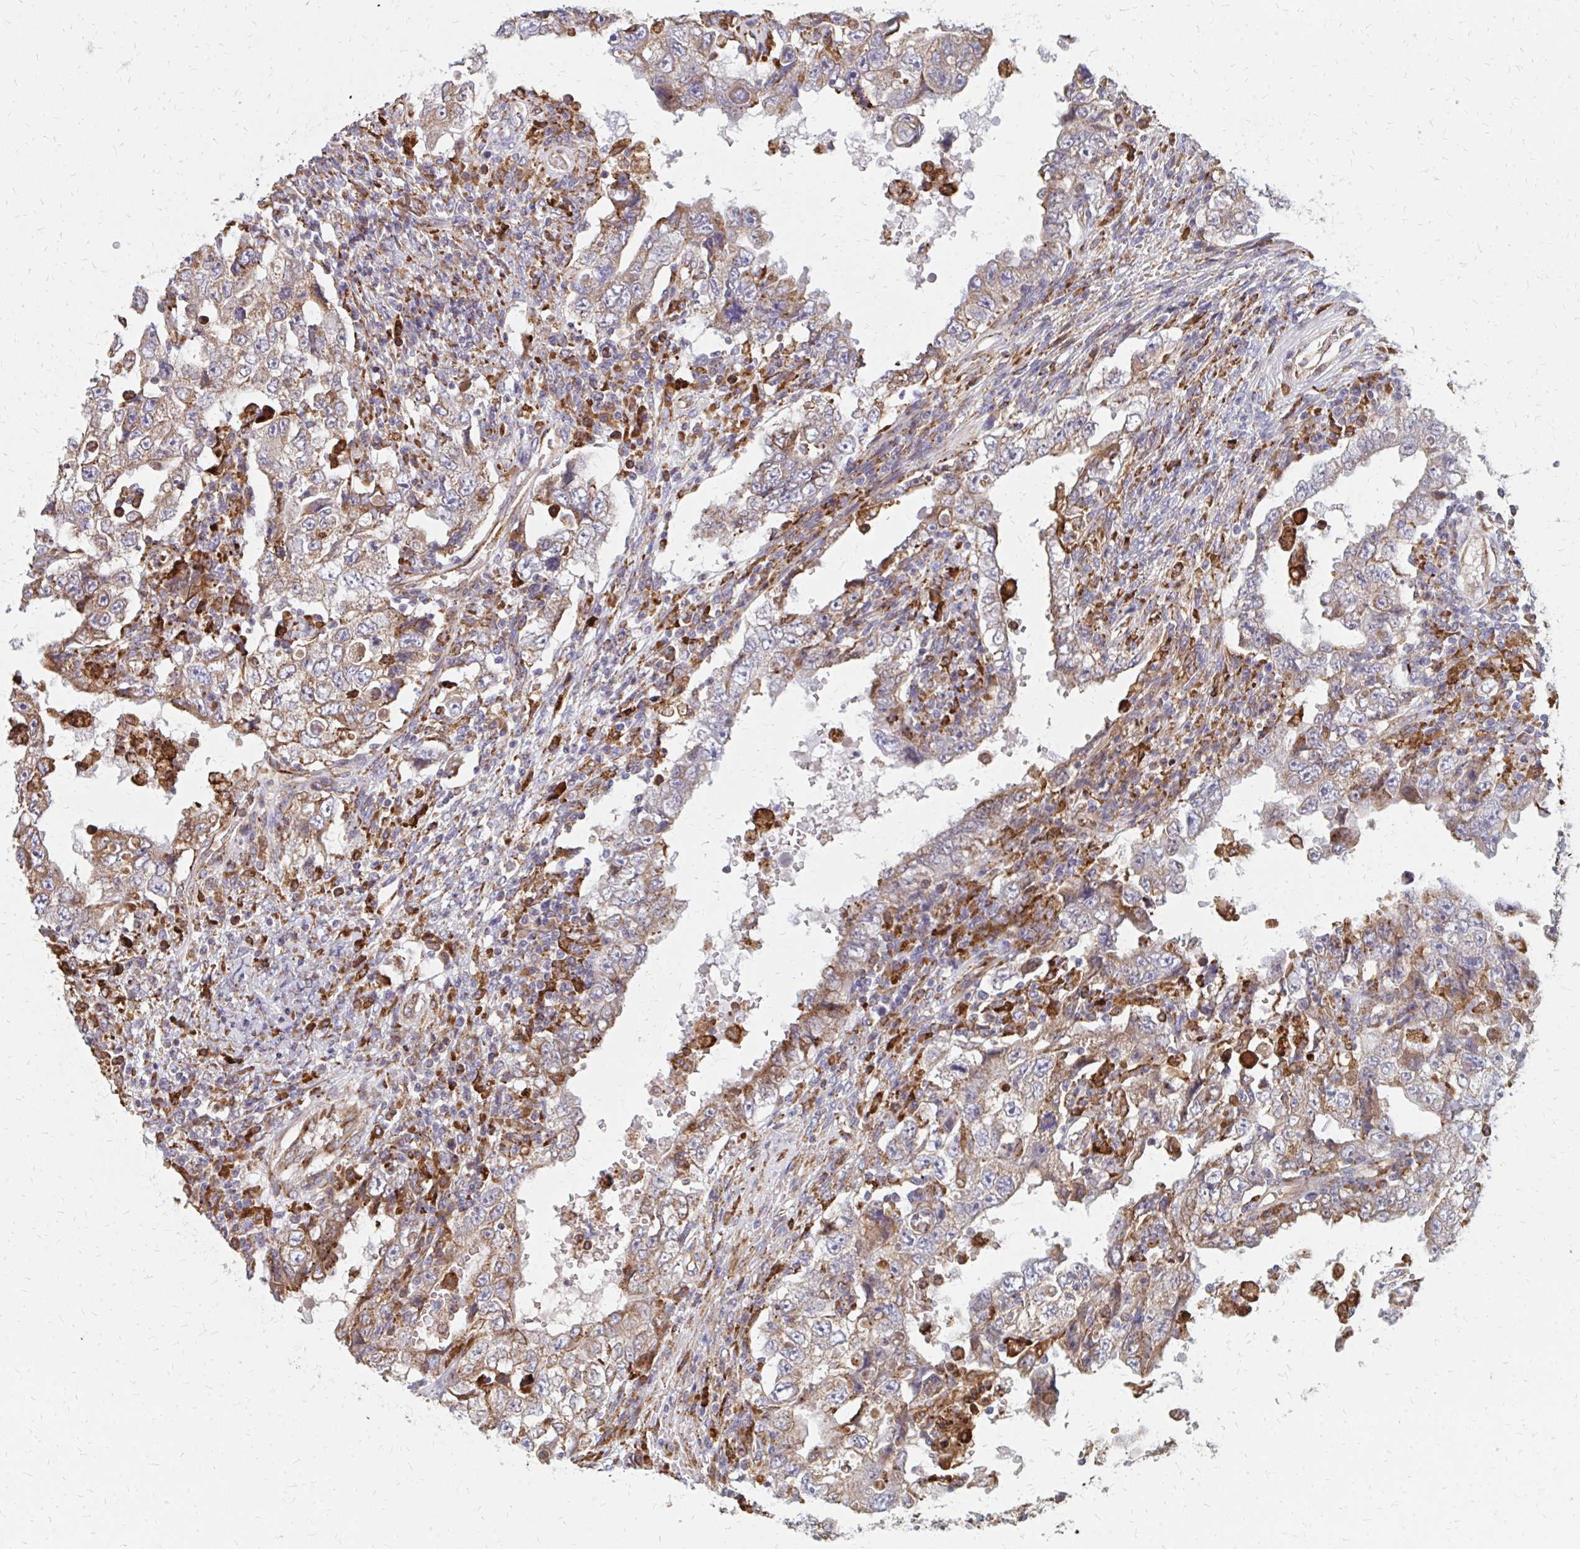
{"staining": {"intensity": "weak", "quantity": "25%-75%", "location": "cytoplasmic/membranous"}, "tissue": "testis cancer", "cell_type": "Tumor cells", "image_type": "cancer", "snomed": [{"axis": "morphology", "description": "Carcinoma, Embryonal, NOS"}, {"axis": "topography", "description": "Testis"}], "caption": "Immunohistochemical staining of human testis embryonal carcinoma demonstrates low levels of weak cytoplasmic/membranous expression in about 25%-75% of tumor cells.", "gene": "PPP1R13L", "patient": {"sex": "male", "age": 26}}